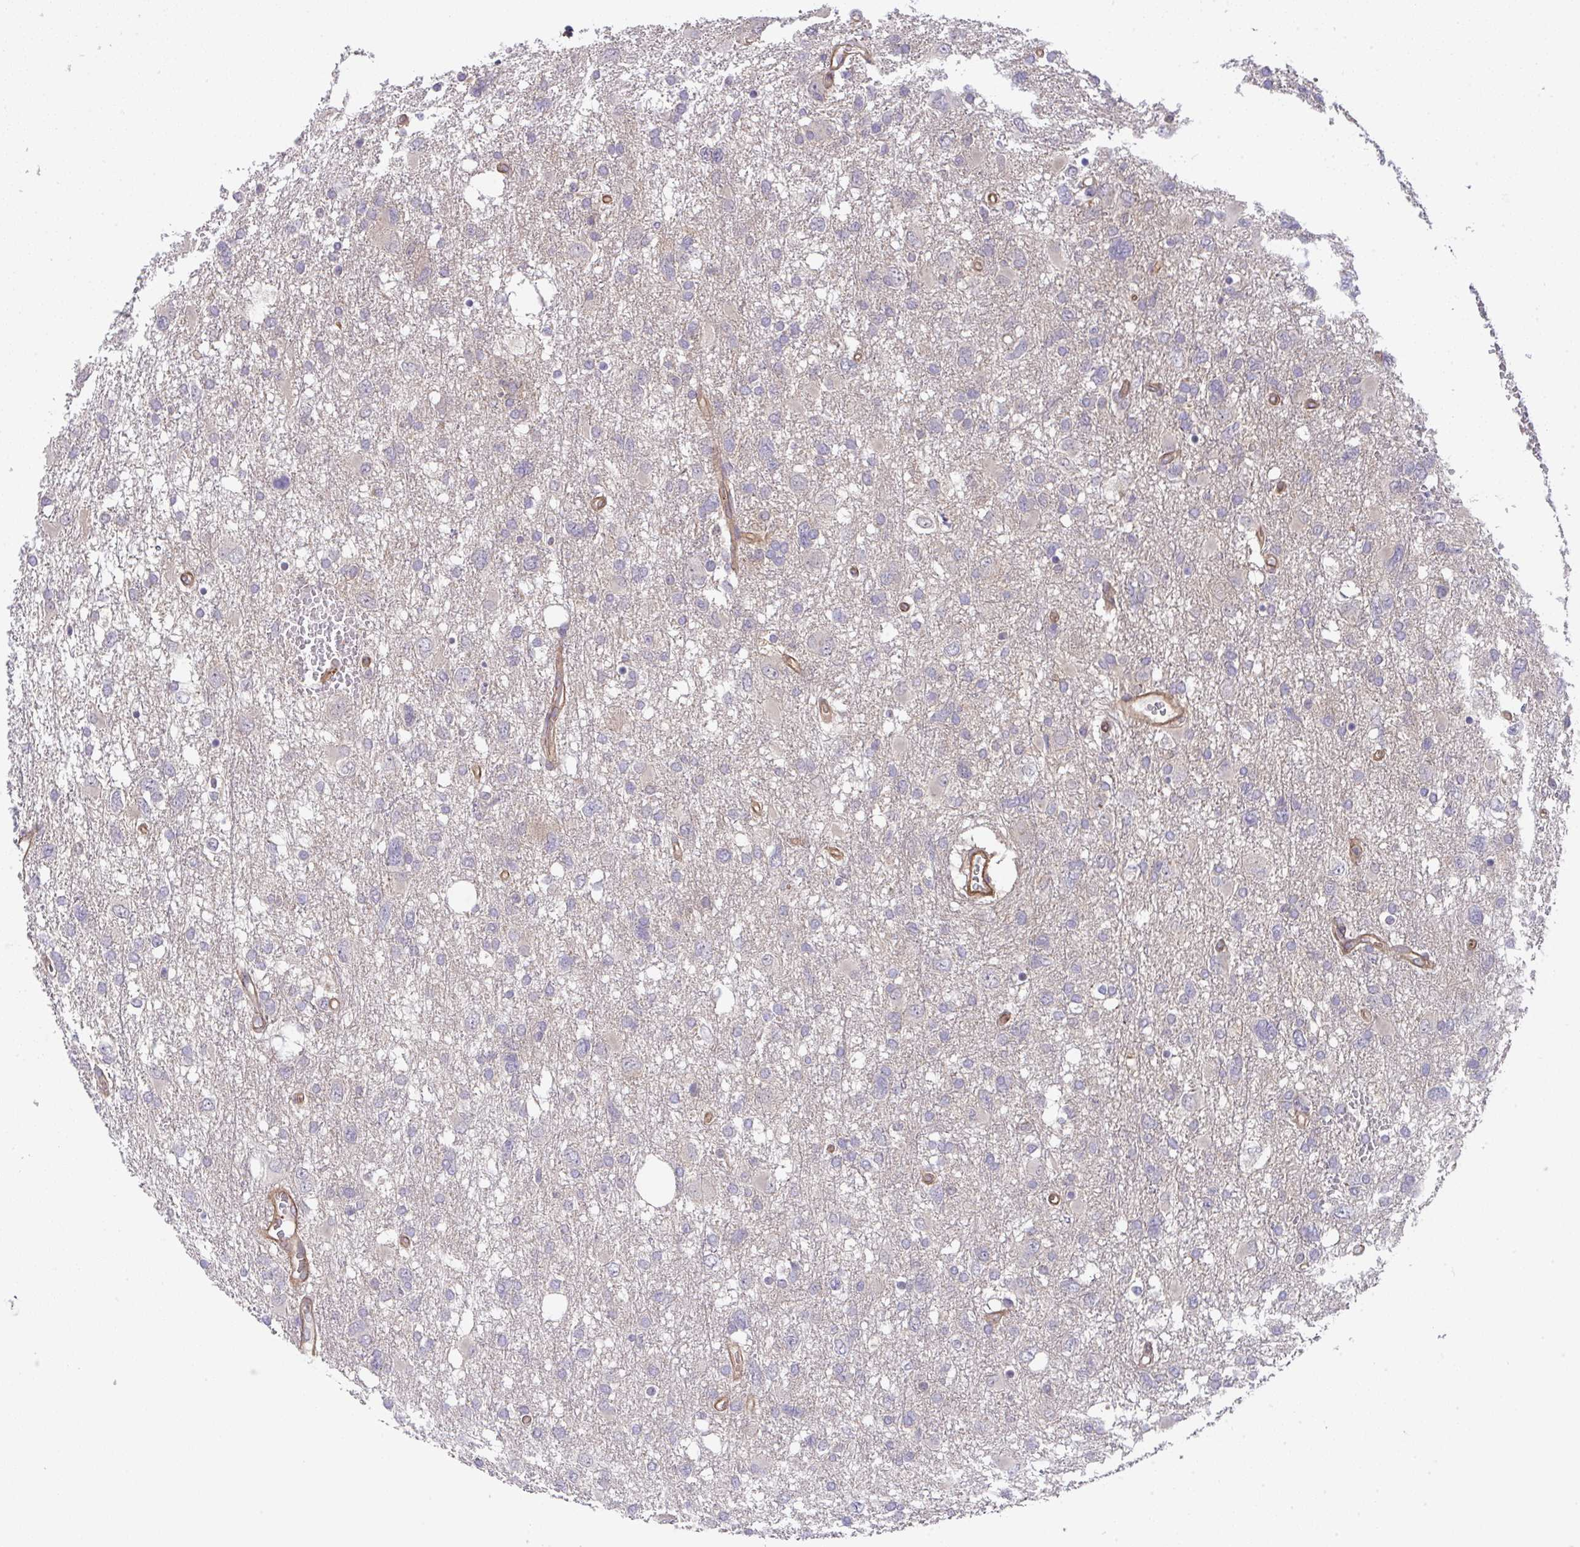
{"staining": {"intensity": "negative", "quantity": "none", "location": "none"}, "tissue": "glioma", "cell_type": "Tumor cells", "image_type": "cancer", "snomed": [{"axis": "morphology", "description": "Glioma, malignant, High grade"}, {"axis": "topography", "description": "Brain"}], "caption": "The photomicrograph reveals no staining of tumor cells in glioma.", "gene": "ZNF696", "patient": {"sex": "male", "age": 61}}